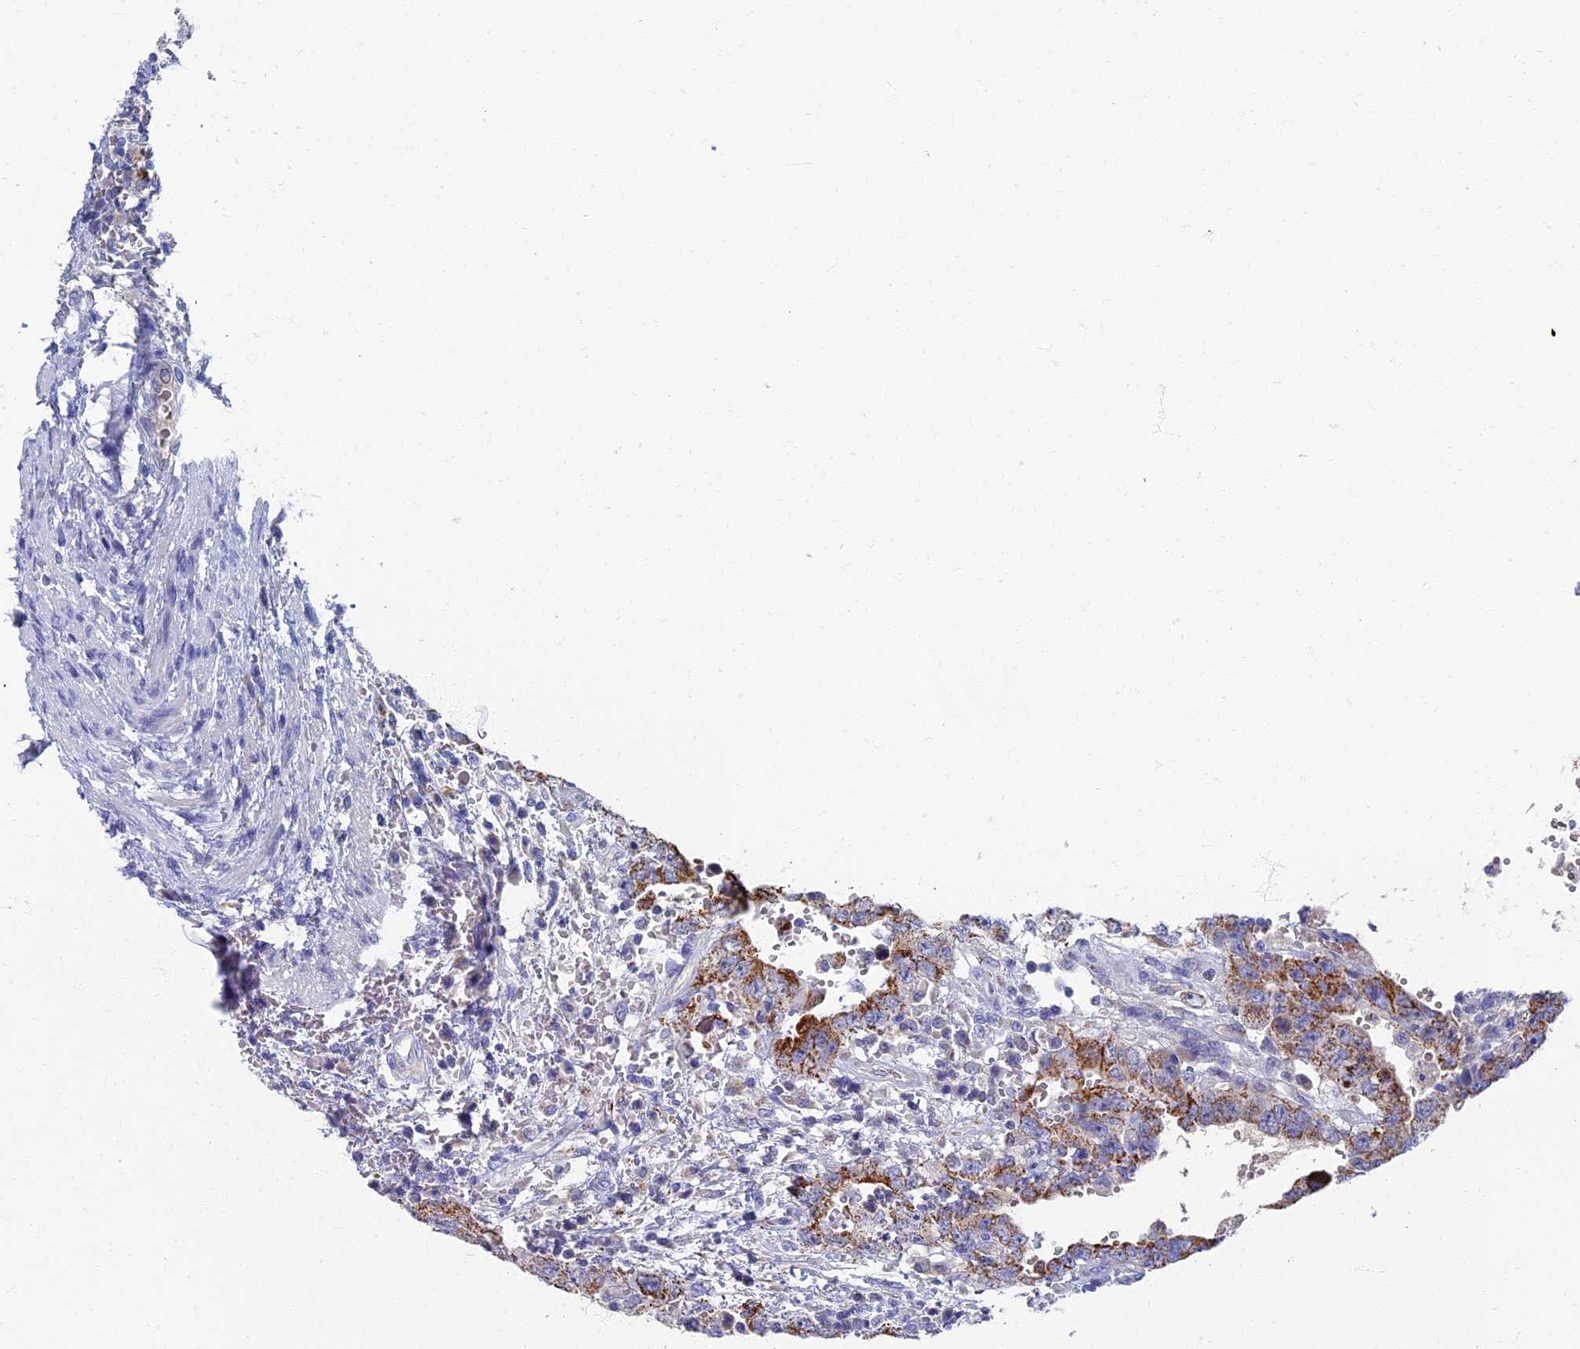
{"staining": {"intensity": "moderate", "quantity": ">75%", "location": "cytoplasmic/membranous"}, "tissue": "testis cancer", "cell_type": "Tumor cells", "image_type": "cancer", "snomed": [{"axis": "morphology", "description": "Carcinoma, Embryonal, NOS"}, {"axis": "topography", "description": "Testis"}], "caption": "Testis embryonal carcinoma stained with DAB IHC exhibits medium levels of moderate cytoplasmic/membranous positivity in approximately >75% of tumor cells. Immunohistochemistry (ihc) stains the protein of interest in brown and the nuclei are stained blue.", "gene": "OAT", "patient": {"sex": "male", "age": 26}}